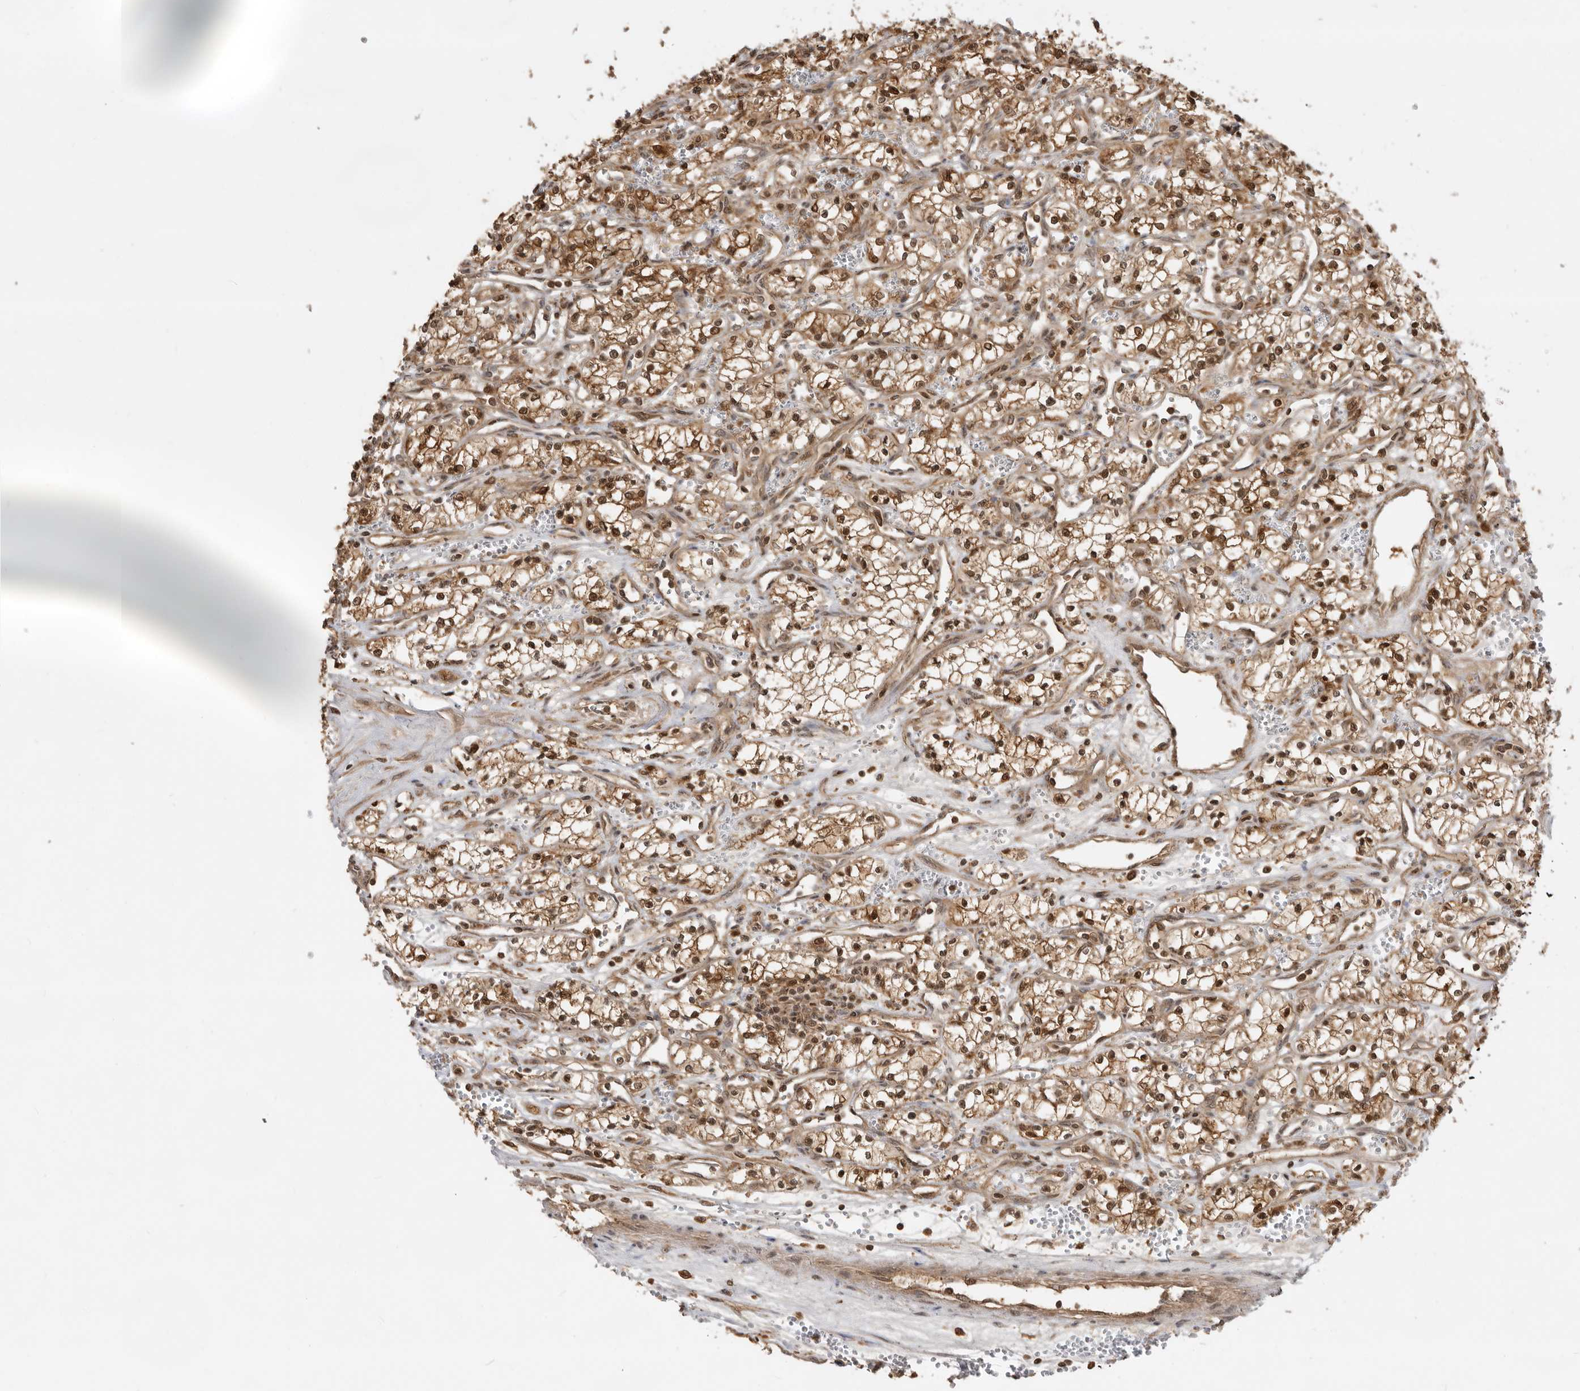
{"staining": {"intensity": "moderate", "quantity": ">75%", "location": "cytoplasmic/membranous,nuclear"}, "tissue": "renal cancer", "cell_type": "Tumor cells", "image_type": "cancer", "snomed": [{"axis": "morphology", "description": "Adenocarcinoma, NOS"}, {"axis": "topography", "description": "Kidney"}], "caption": "A photomicrograph of renal cancer stained for a protein displays moderate cytoplasmic/membranous and nuclear brown staining in tumor cells. The staining was performed using DAB, with brown indicating positive protein expression. Nuclei are stained blue with hematoxylin.", "gene": "ADPRS", "patient": {"sex": "male", "age": 59}}